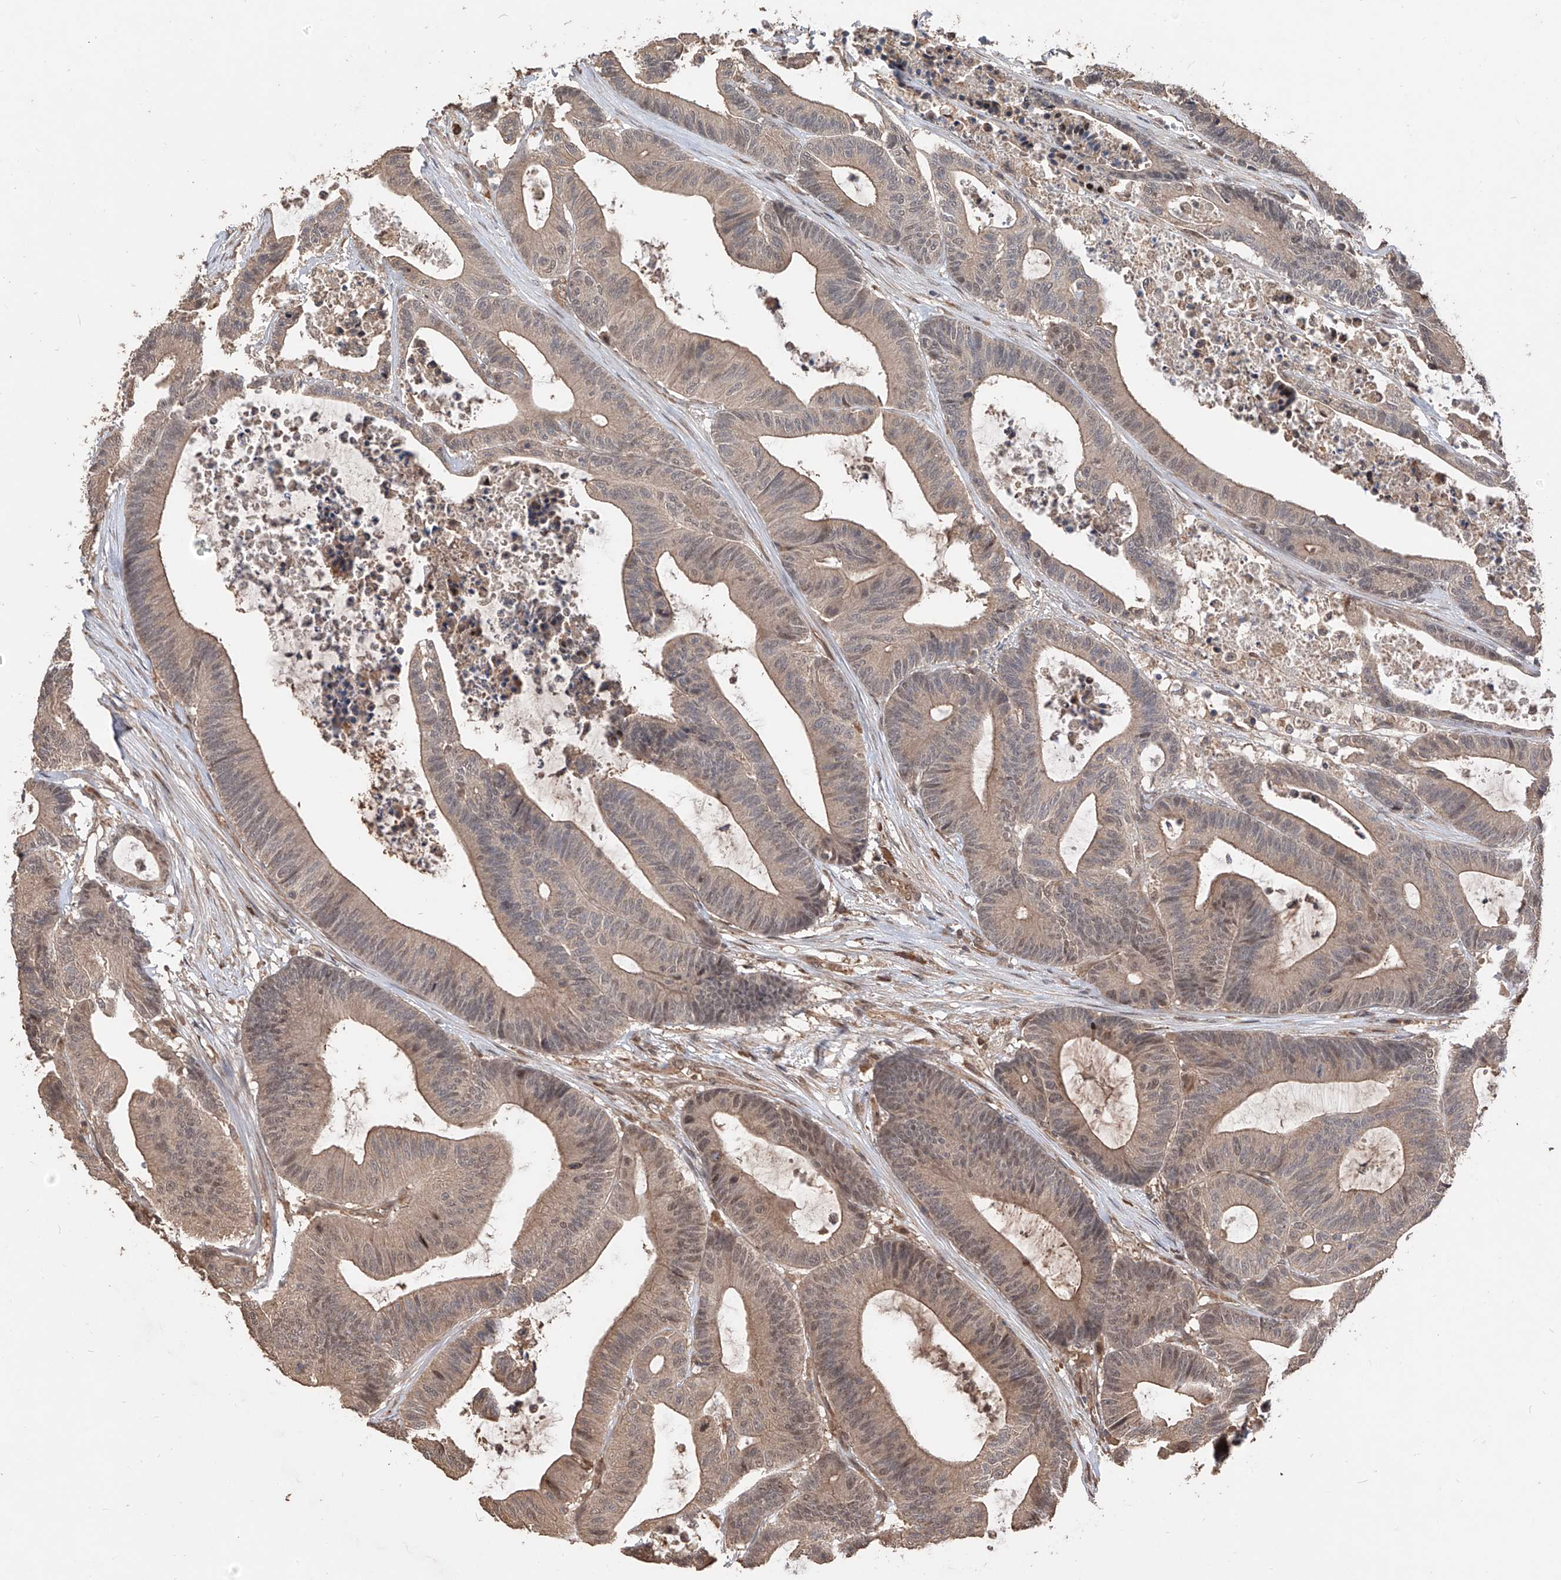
{"staining": {"intensity": "weak", "quantity": ">75%", "location": "cytoplasmic/membranous,nuclear"}, "tissue": "colorectal cancer", "cell_type": "Tumor cells", "image_type": "cancer", "snomed": [{"axis": "morphology", "description": "Adenocarcinoma, NOS"}, {"axis": "topography", "description": "Colon"}], "caption": "Protein expression analysis of human adenocarcinoma (colorectal) reveals weak cytoplasmic/membranous and nuclear expression in approximately >75% of tumor cells.", "gene": "FAM135A", "patient": {"sex": "female", "age": 84}}